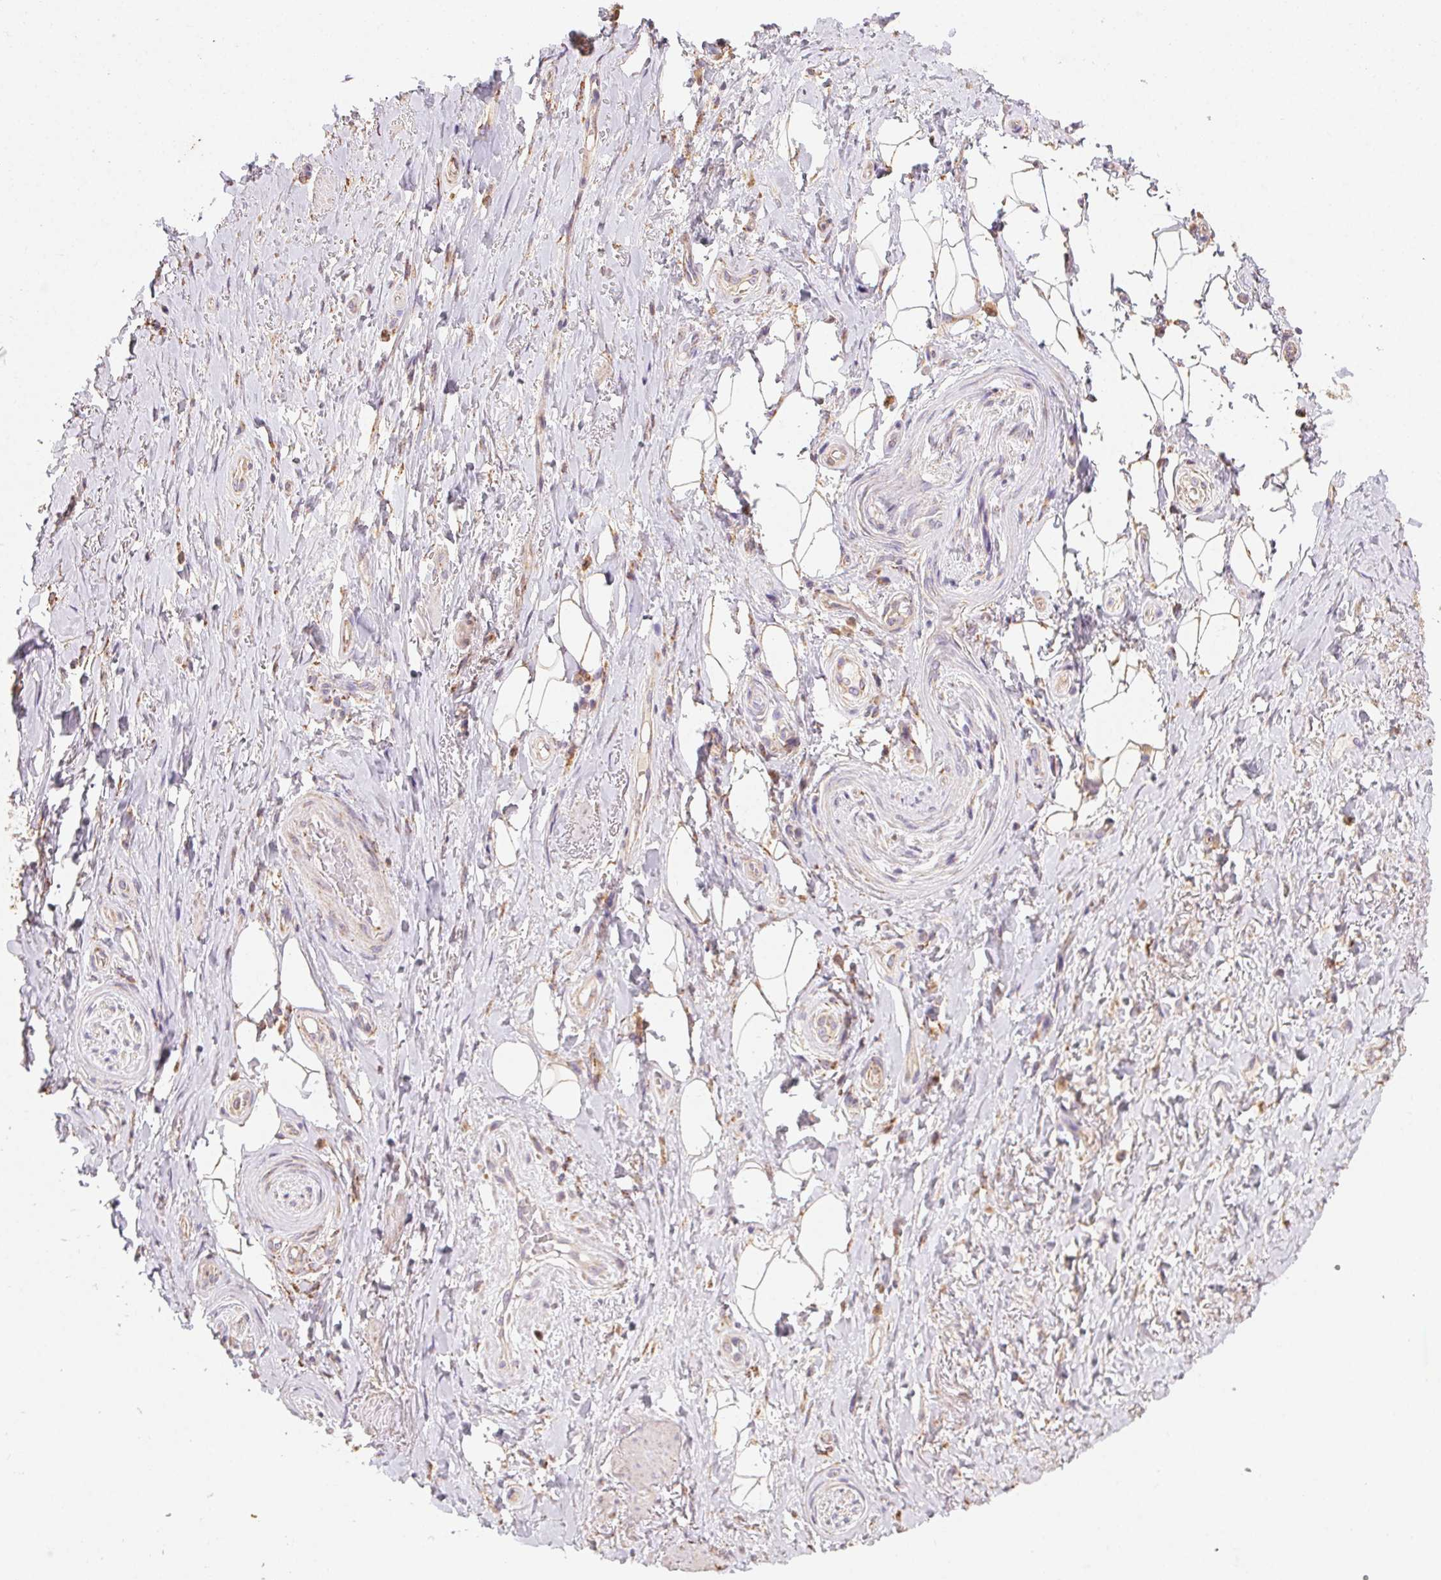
{"staining": {"intensity": "weak", "quantity": "25%-75%", "location": "cytoplasmic/membranous"}, "tissue": "adipose tissue", "cell_type": "Adipocytes", "image_type": "normal", "snomed": [{"axis": "morphology", "description": "Normal tissue, NOS"}, {"axis": "topography", "description": "Anal"}, {"axis": "topography", "description": "Peripheral nerve tissue"}], "caption": "Protein expression analysis of normal human adipose tissue reveals weak cytoplasmic/membranous positivity in about 25%-75% of adipocytes. (brown staining indicates protein expression, while blue staining denotes nuclei).", "gene": "FNBP1L", "patient": {"sex": "male", "age": 53}}